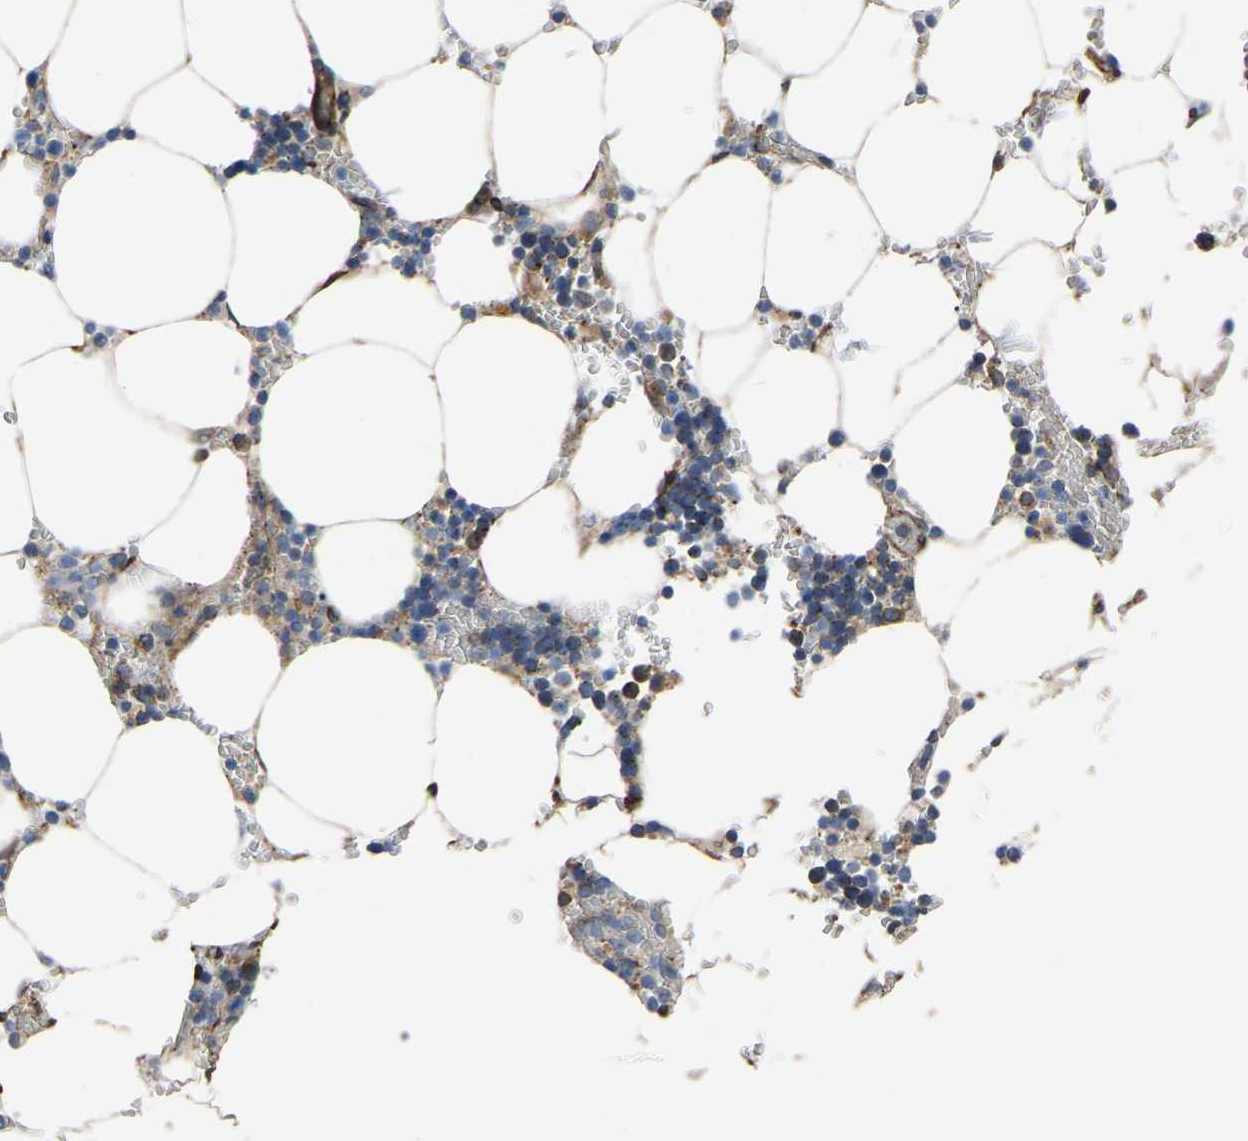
{"staining": {"intensity": "moderate", "quantity": "<25%", "location": "cytoplasmic/membranous"}, "tissue": "bone marrow", "cell_type": "Hematopoietic cells", "image_type": "normal", "snomed": [{"axis": "morphology", "description": "Normal tissue, NOS"}, {"axis": "topography", "description": "Bone marrow"}], "caption": "Hematopoietic cells exhibit low levels of moderate cytoplasmic/membranous positivity in about <25% of cells in normal human bone marrow. (Brightfield microscopy of DAB IHC at high magnification).", "gene": "ARL6IP5", "patient": {"sex": "male", "age": 70}}